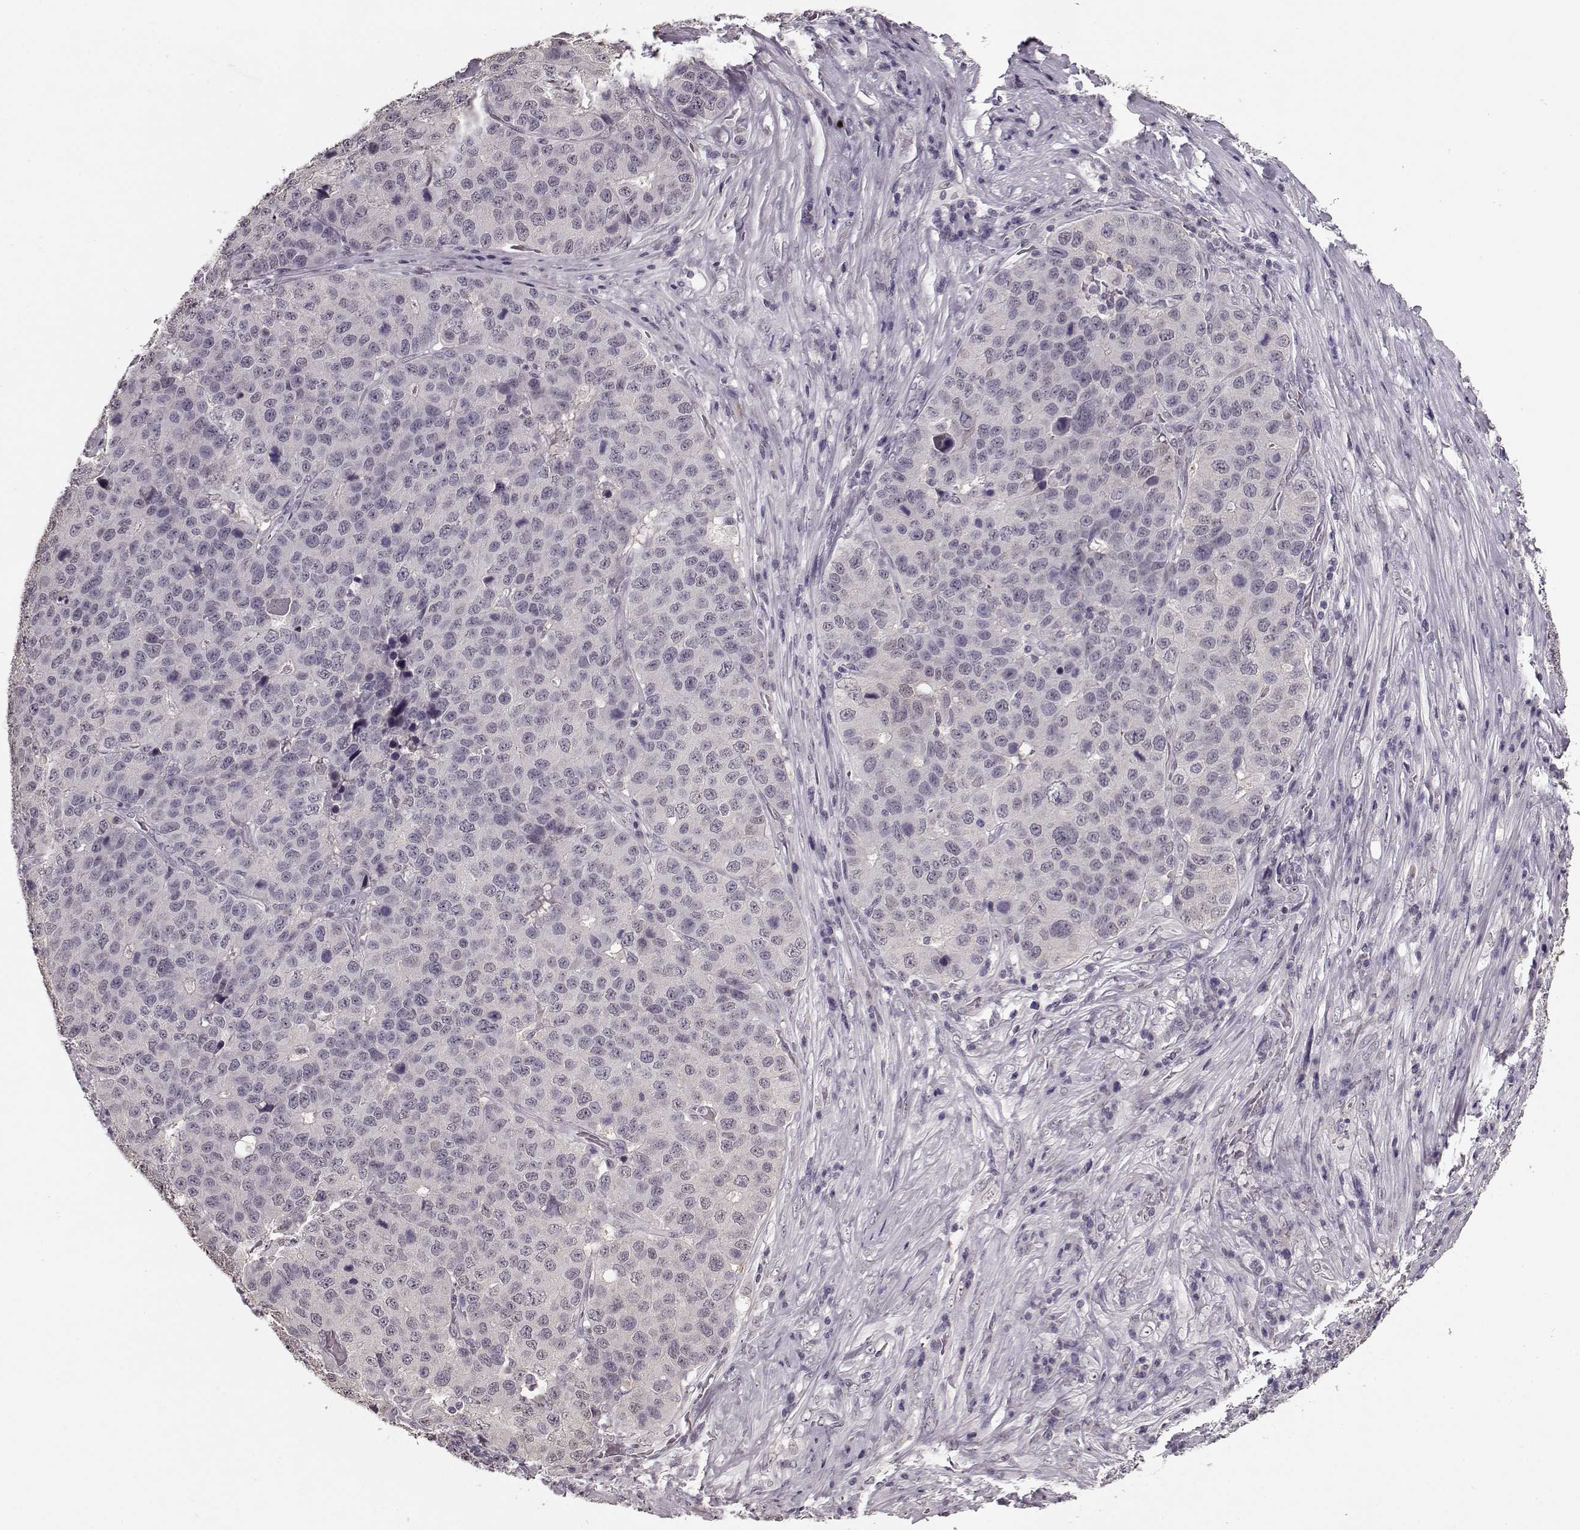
{"staining": {"intensity": "weak", "quantity": "<25%", "location": "nuclear"}, "tissue": "stomach cancer", "cell_type": "Tumor cells", "image_type": "cancer", "snomed": [{"axis": "morphology", "description": "Adenocarcinoma, NOS"}, {"axis": "topography", "description": "Stomach"}], "caption": "DAB immunohistochemical staining of human adenocarcinoma (stomach) displays no significant expression in tumor cells.", "gene": "RP1L1", "patient": {"sex": "male", "age": 71}}